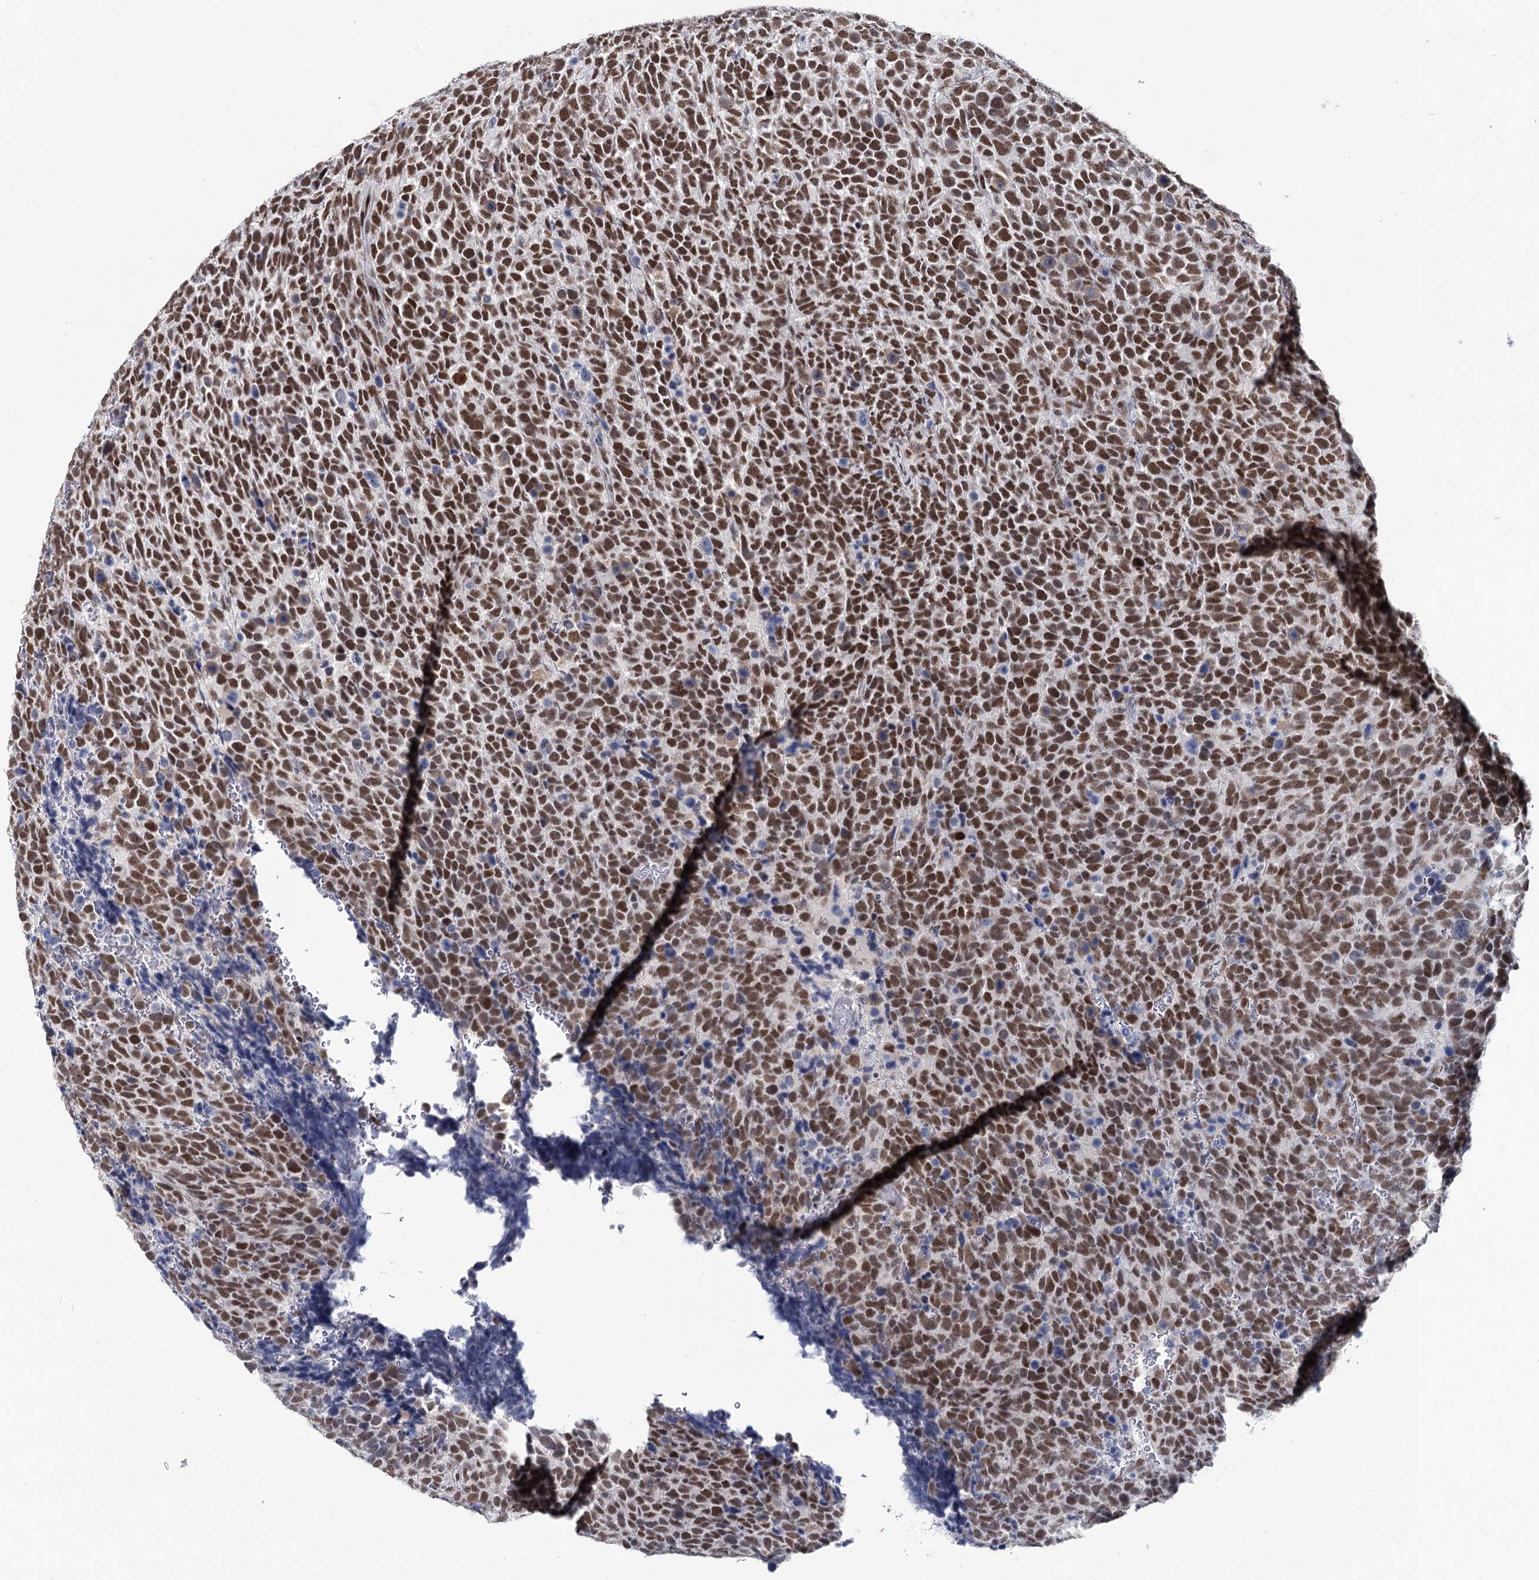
{"staining": {"intensity": "strong", "quantity": ">75%", "location": "nuclear"}, "tissue": "urothelial cancer", "cell_type": "Tumor cells", "image_type": "cancer", "snomed": [{"axis": "morphology", "description": "Urothelial carcinoma, High grade"}, {"axis": "topography", "description": "Urinary bladder"}], "caption": "Urothelial cancer stained with a protein marker exhibits strong staining in tumor cells.", "gene": "SCAF8", "patient": {"sex": "female", "age": 82}}